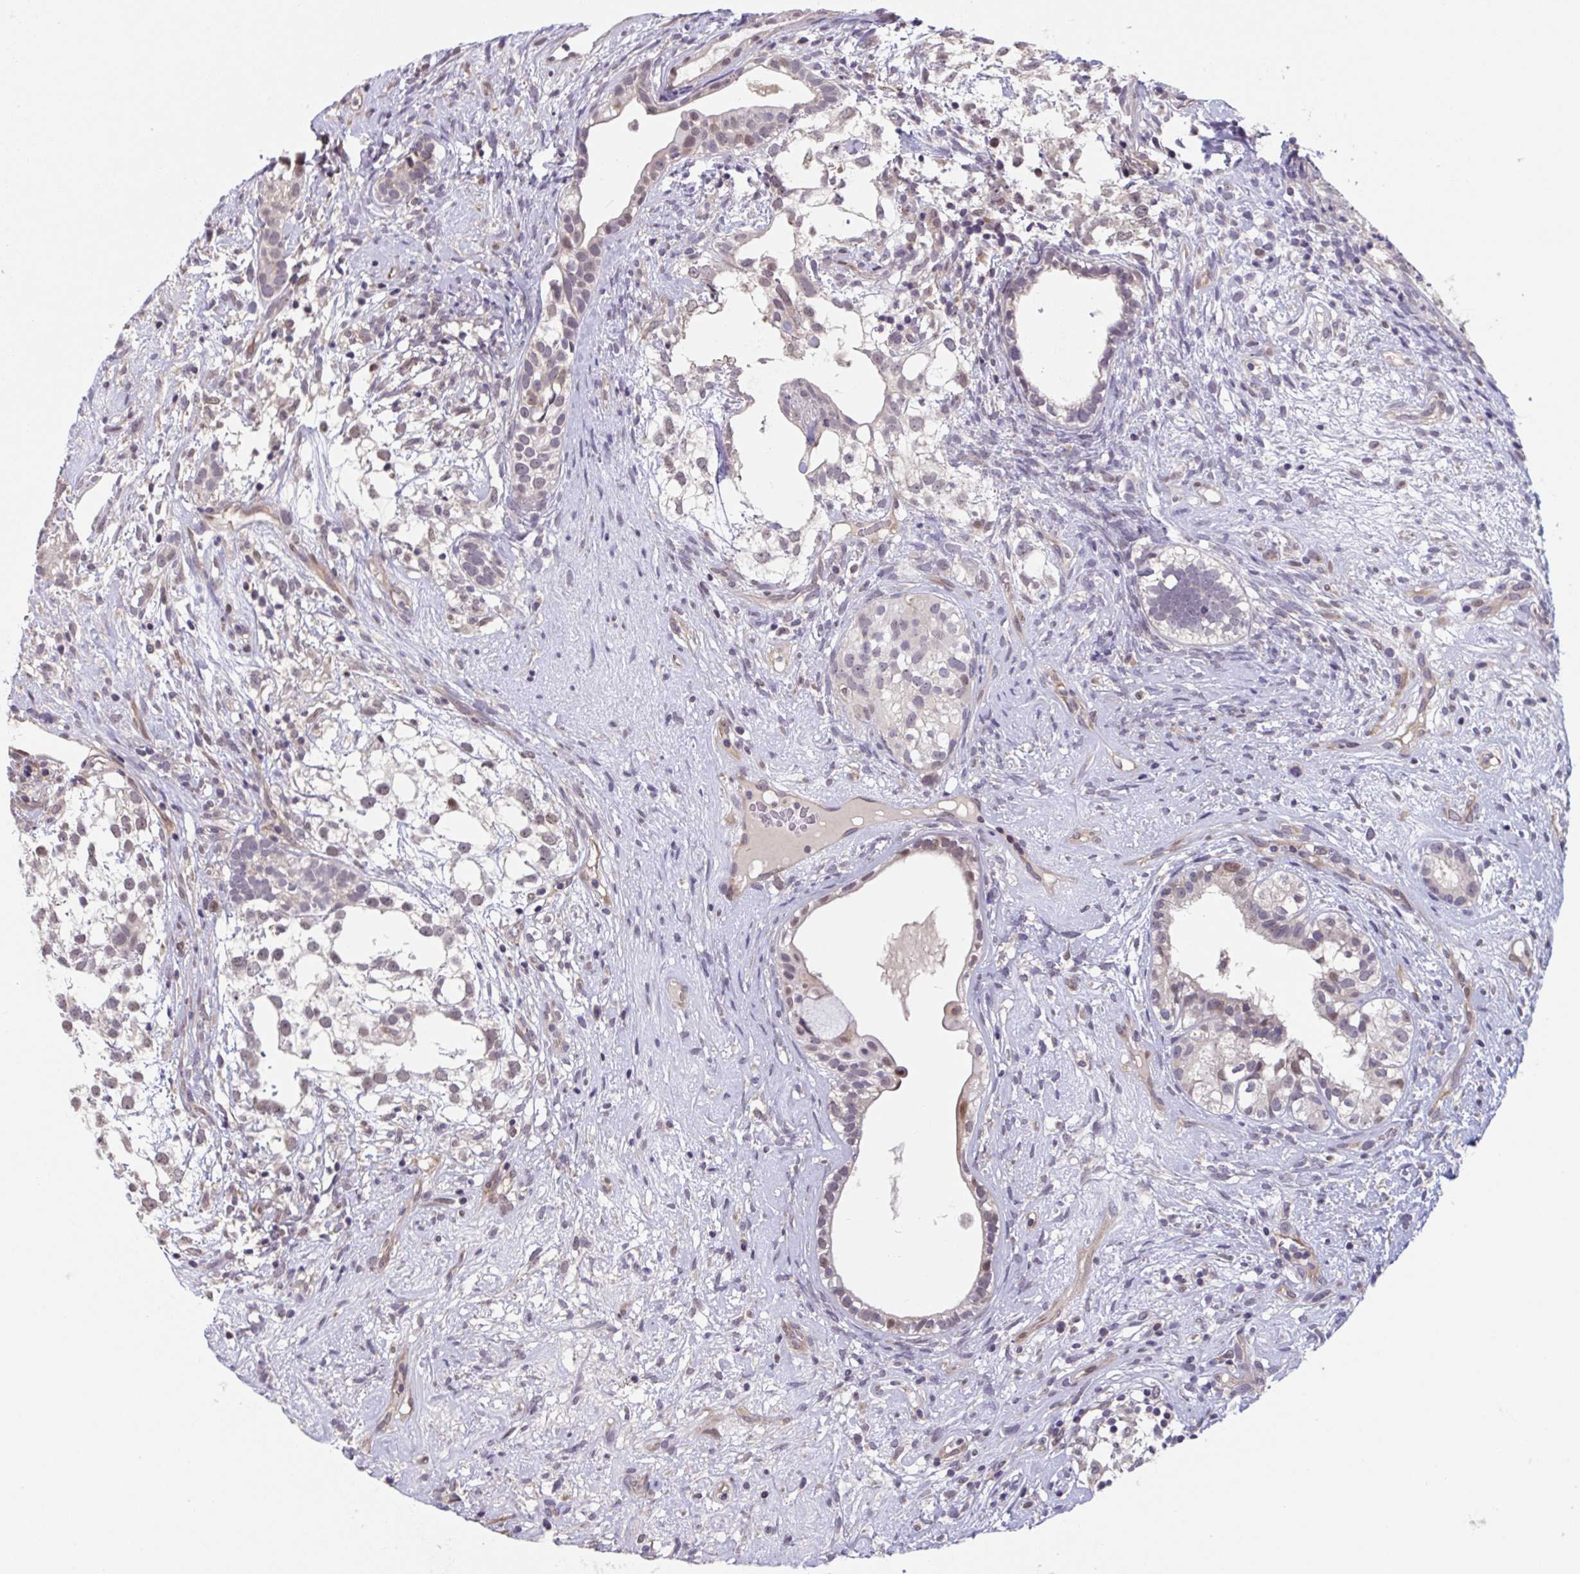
{"staining": {"intensity": "weak", "quantity": "25%-75%", "location": "nuclear"}, "tissue": "testis cancer", "cell_type": "Tumor cells", "image_type": "cancer", "snomed": [{"axis": "morphology", "description": "Seminoma, NOS"}, {"axis": "morphology", "description": "Carcinoma, Embryonal, NOS"}, {"axis": "topography", "description": "Testis"}], "caption": "The histopathology image shows staining of testis seminoma, revealing weak nuclear protein positivity (brown color) within tumor cells. Using DAB (brown) and hematoxylin (blue) stains, captured at high magnification using brightfield microscopy.", "gene": "RIOK1", "patient": {"sex": "male", "age": 41}}